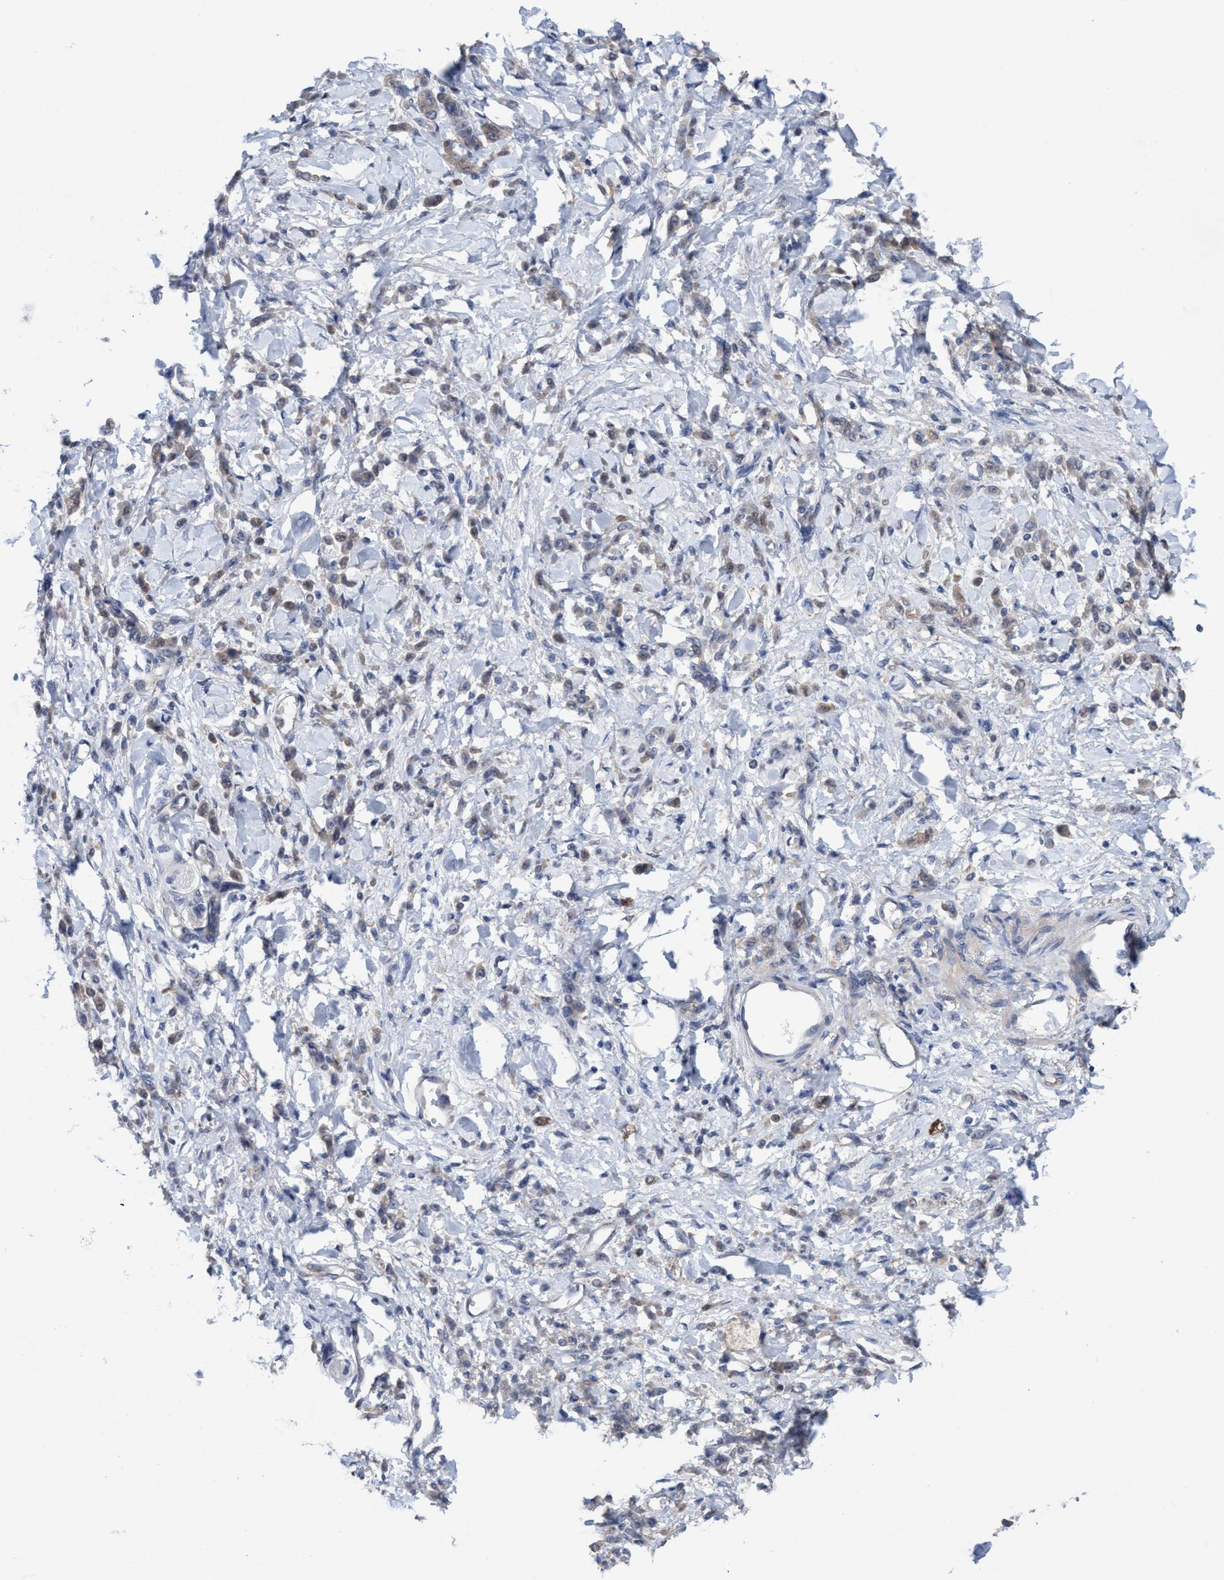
{"staining": {"intensity": "weak", "quantity": "<25%", "location": "cytoplasmic/membranous"}, "tissue": "stomach cancer", "cell_type": "Tumor cells", "image_type": "cancer", "snomed": [{"axis": "morphology", "description": "Normal tissue, NOS"}, {"axis": "morphology", "description": "Adenocarcinoma, NOS"}, {"axis": "topography", "description": "Stomach"}], "caption": "Immunohistochemistry of human stomach cancer exhibits no positivity in tumor cells.", "gene": "GLOD4", "patient": {"sex": "male", "age": 82}}